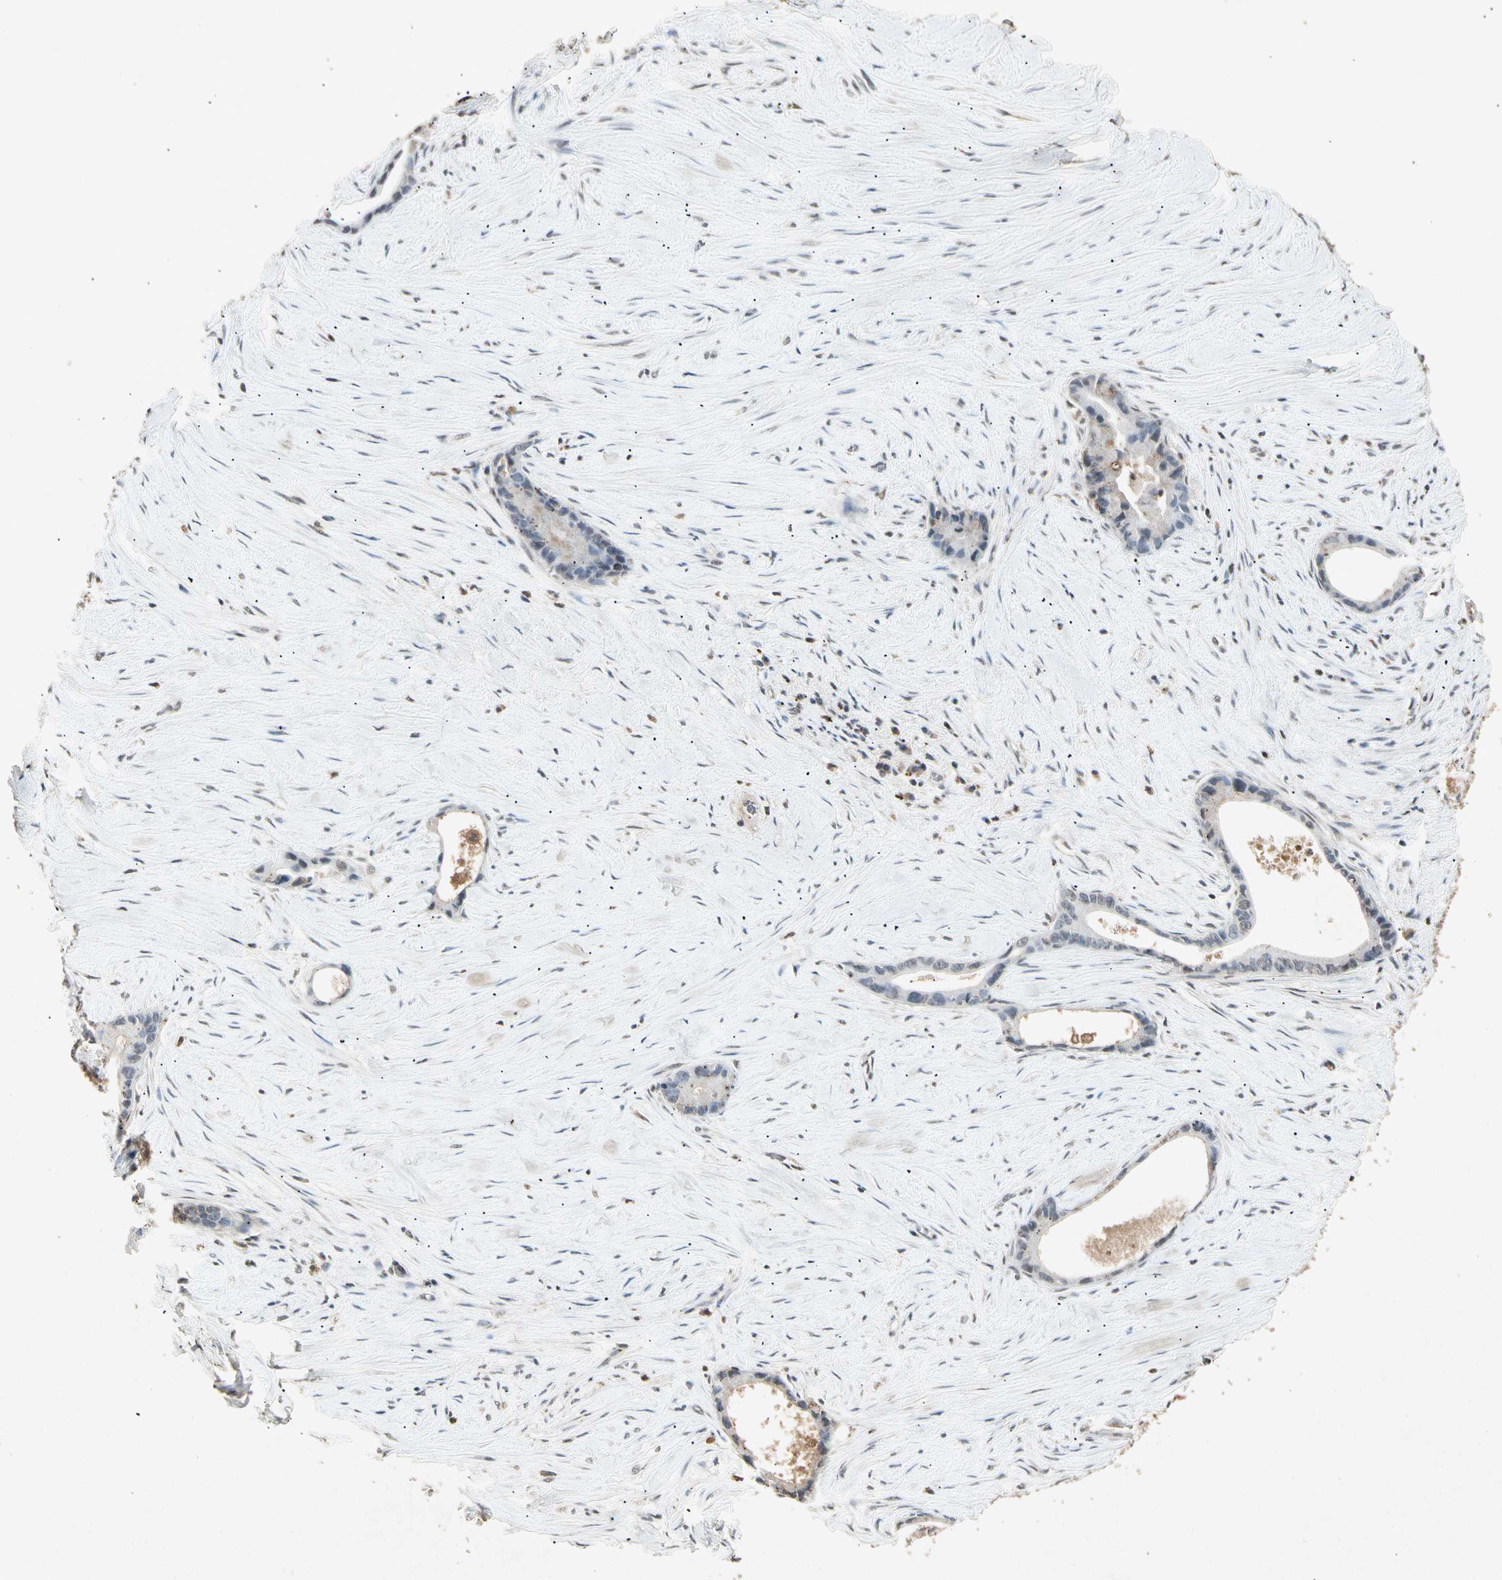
{"staining": {"intensity": "negative", "quantity": "none", "location": "none"}, "tissue": "liver cancer", "cell_type": "Tumor cells", "image_type": "cancer", "snomed": [{"axis": "morphology", "description": "Cholangiocarcinoma"}, {"axis": "topography", "description": "Liver"}], "caption": "The immunohistochemistry image has no significant expression in tumor cells of liver cholangiocarcinoma tissue.", "gene": "CP", "patient": {"sex": "female", "age": 55}}